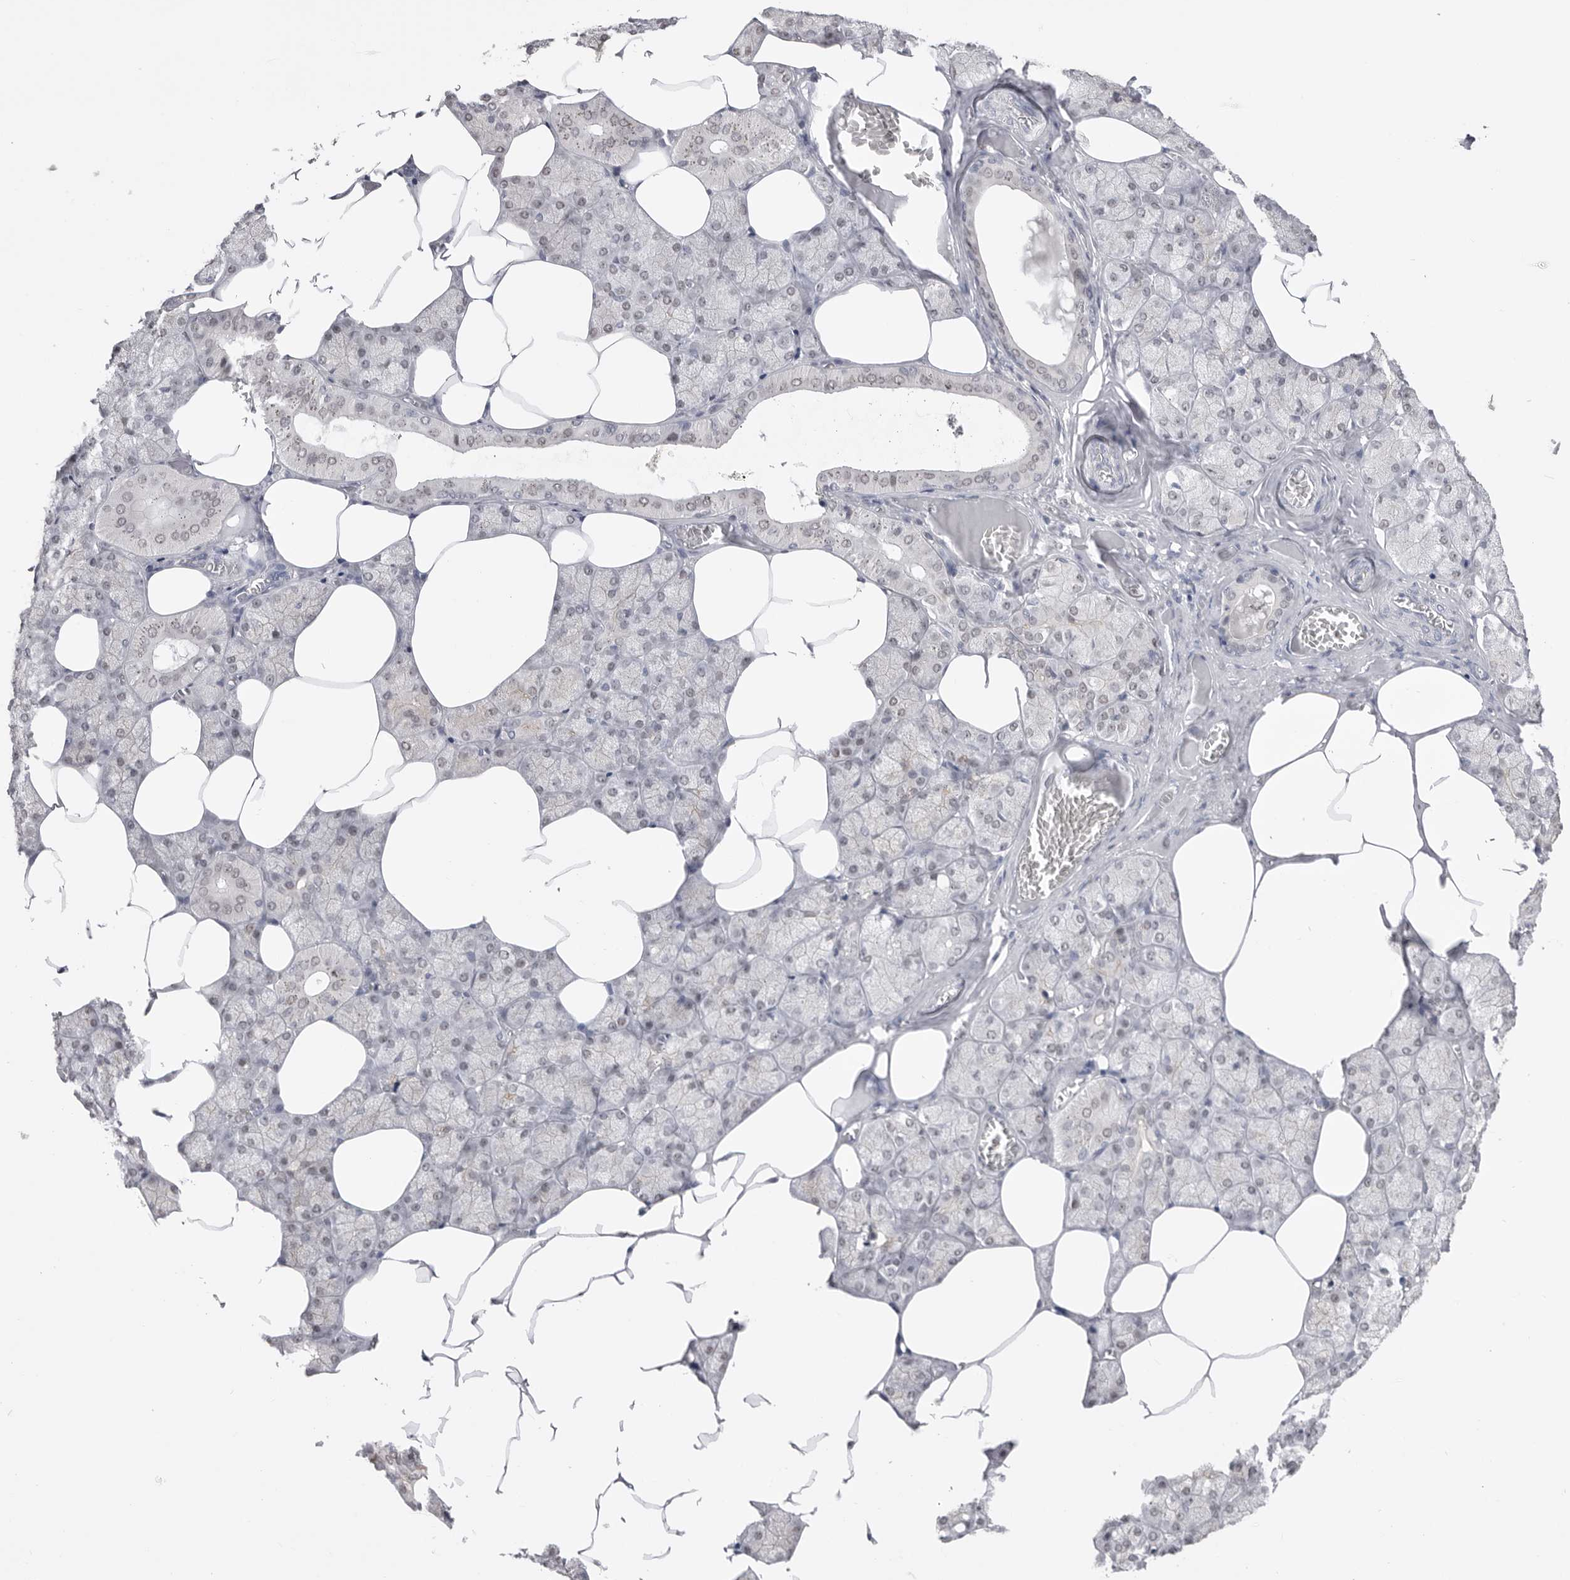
{"staining": {"intensity": "weak", "quantity": "<25%", "location": "nuclear"}, "tissue": "salivary gland", "cell_type": "Glandular cells", "image_type": "normal", "snomed": [{"axis": "morphology", "description": "Normal tissue, NOS"}, {"axis": "topography", "description": "Salivary gland"}], "caption": "This is a photomicrograph of immunohistochemistry (IHC) staining of normal salivary gland, which shows no staining in glandular cells.", "gene": "ZBTB7B", "patient": {"sex": "male", "age": 62}}